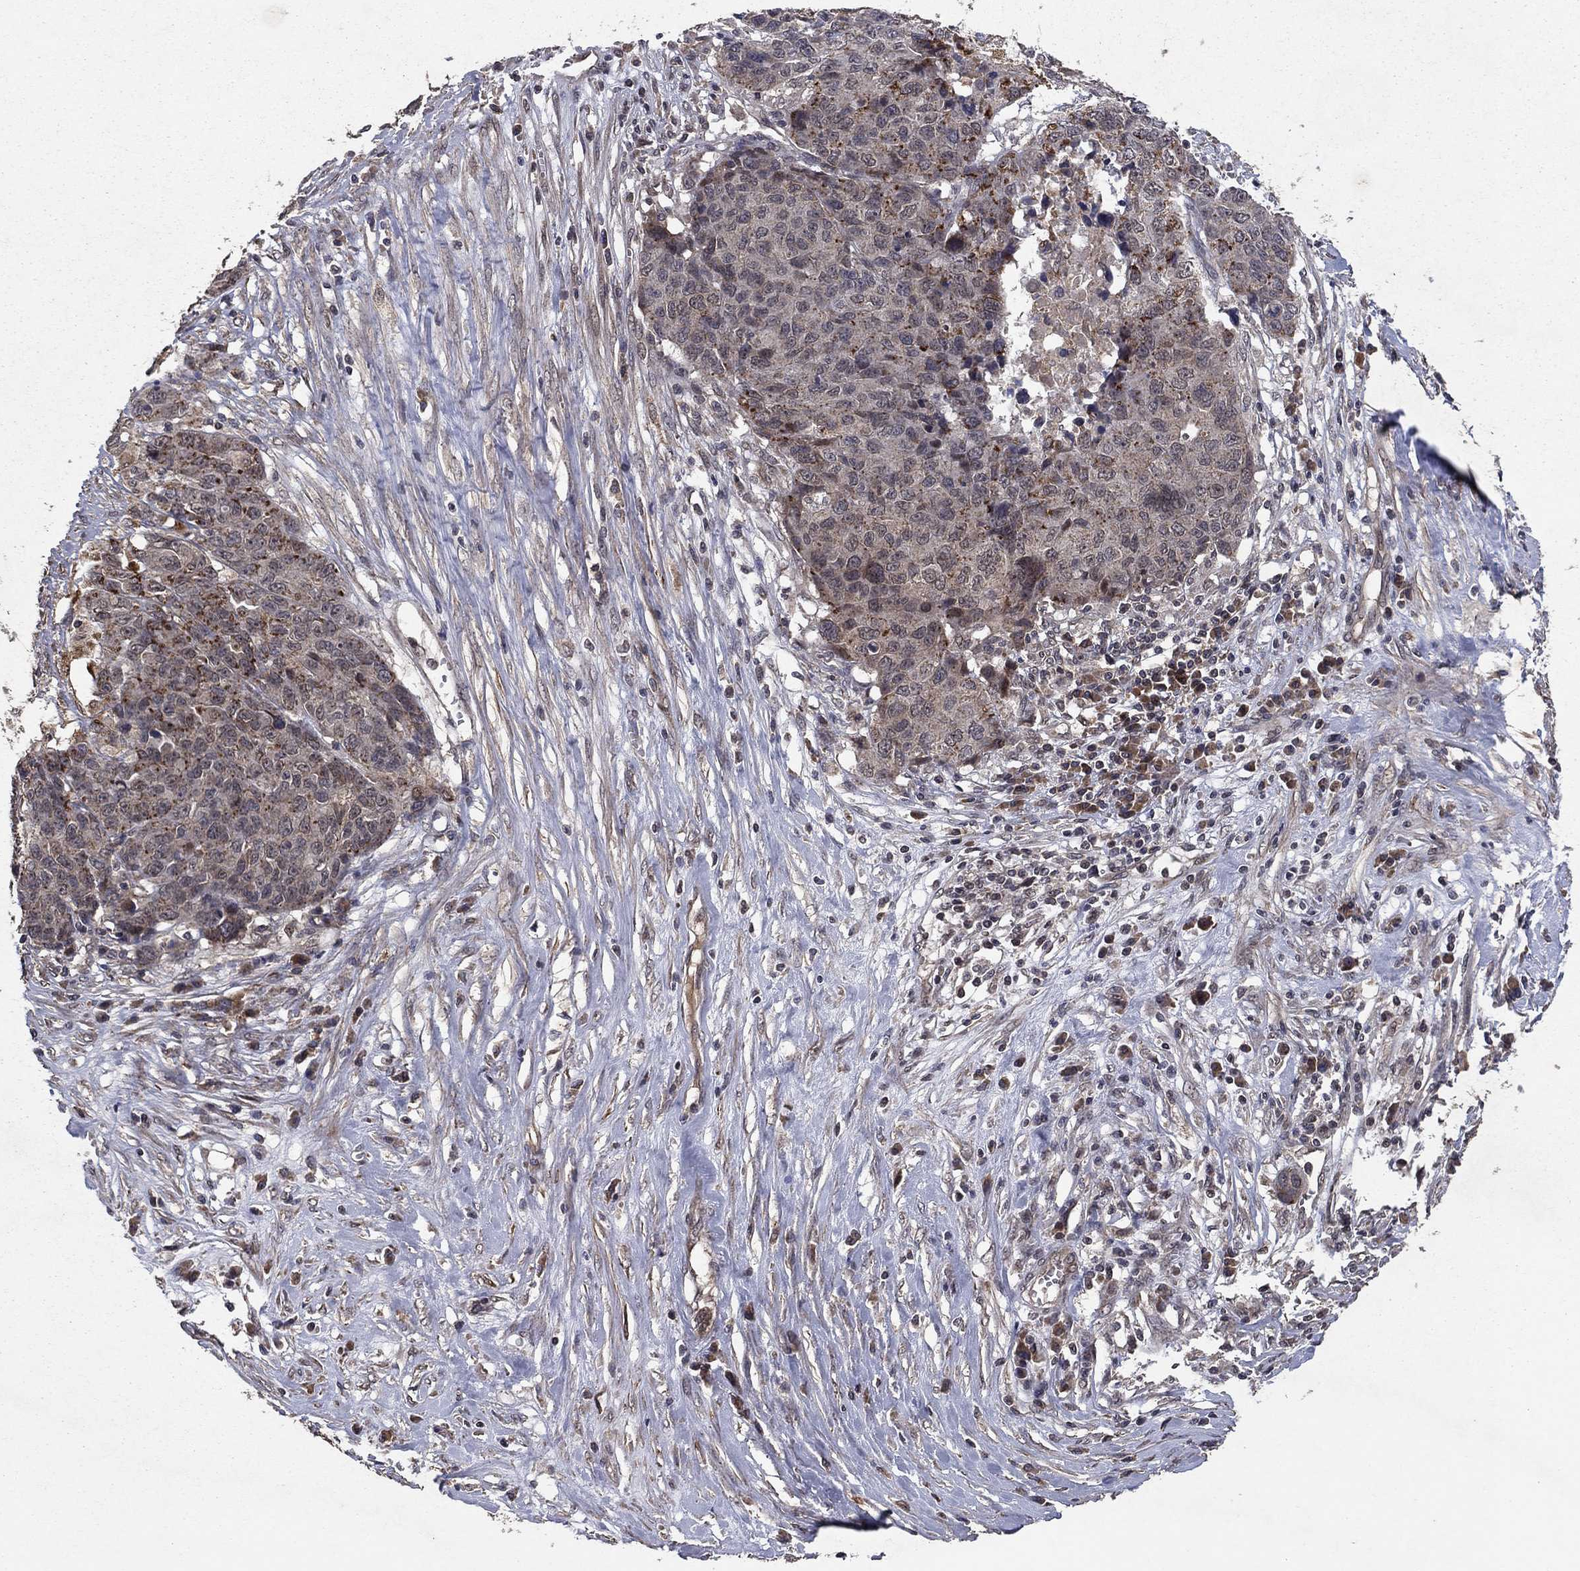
{"staining": {"intensity": "negative", "quantity": "none", "location": "none"}, "tissue": "ovarian cancer", "cell_type": "Tumor cells", "image_type": "cancer", "snomed": [{"axis": "morphology", "description": "Cystadenocarcinoma, serous, NOS"}, {"axis": "topography", "description": "Ovary"}], "caption": "IHC of human ovarian serous cystadenocarcinoma displays no positivity in tumor cells.", "gene": "DHRS1", "patient": {"sex": "female", "age": 87}}